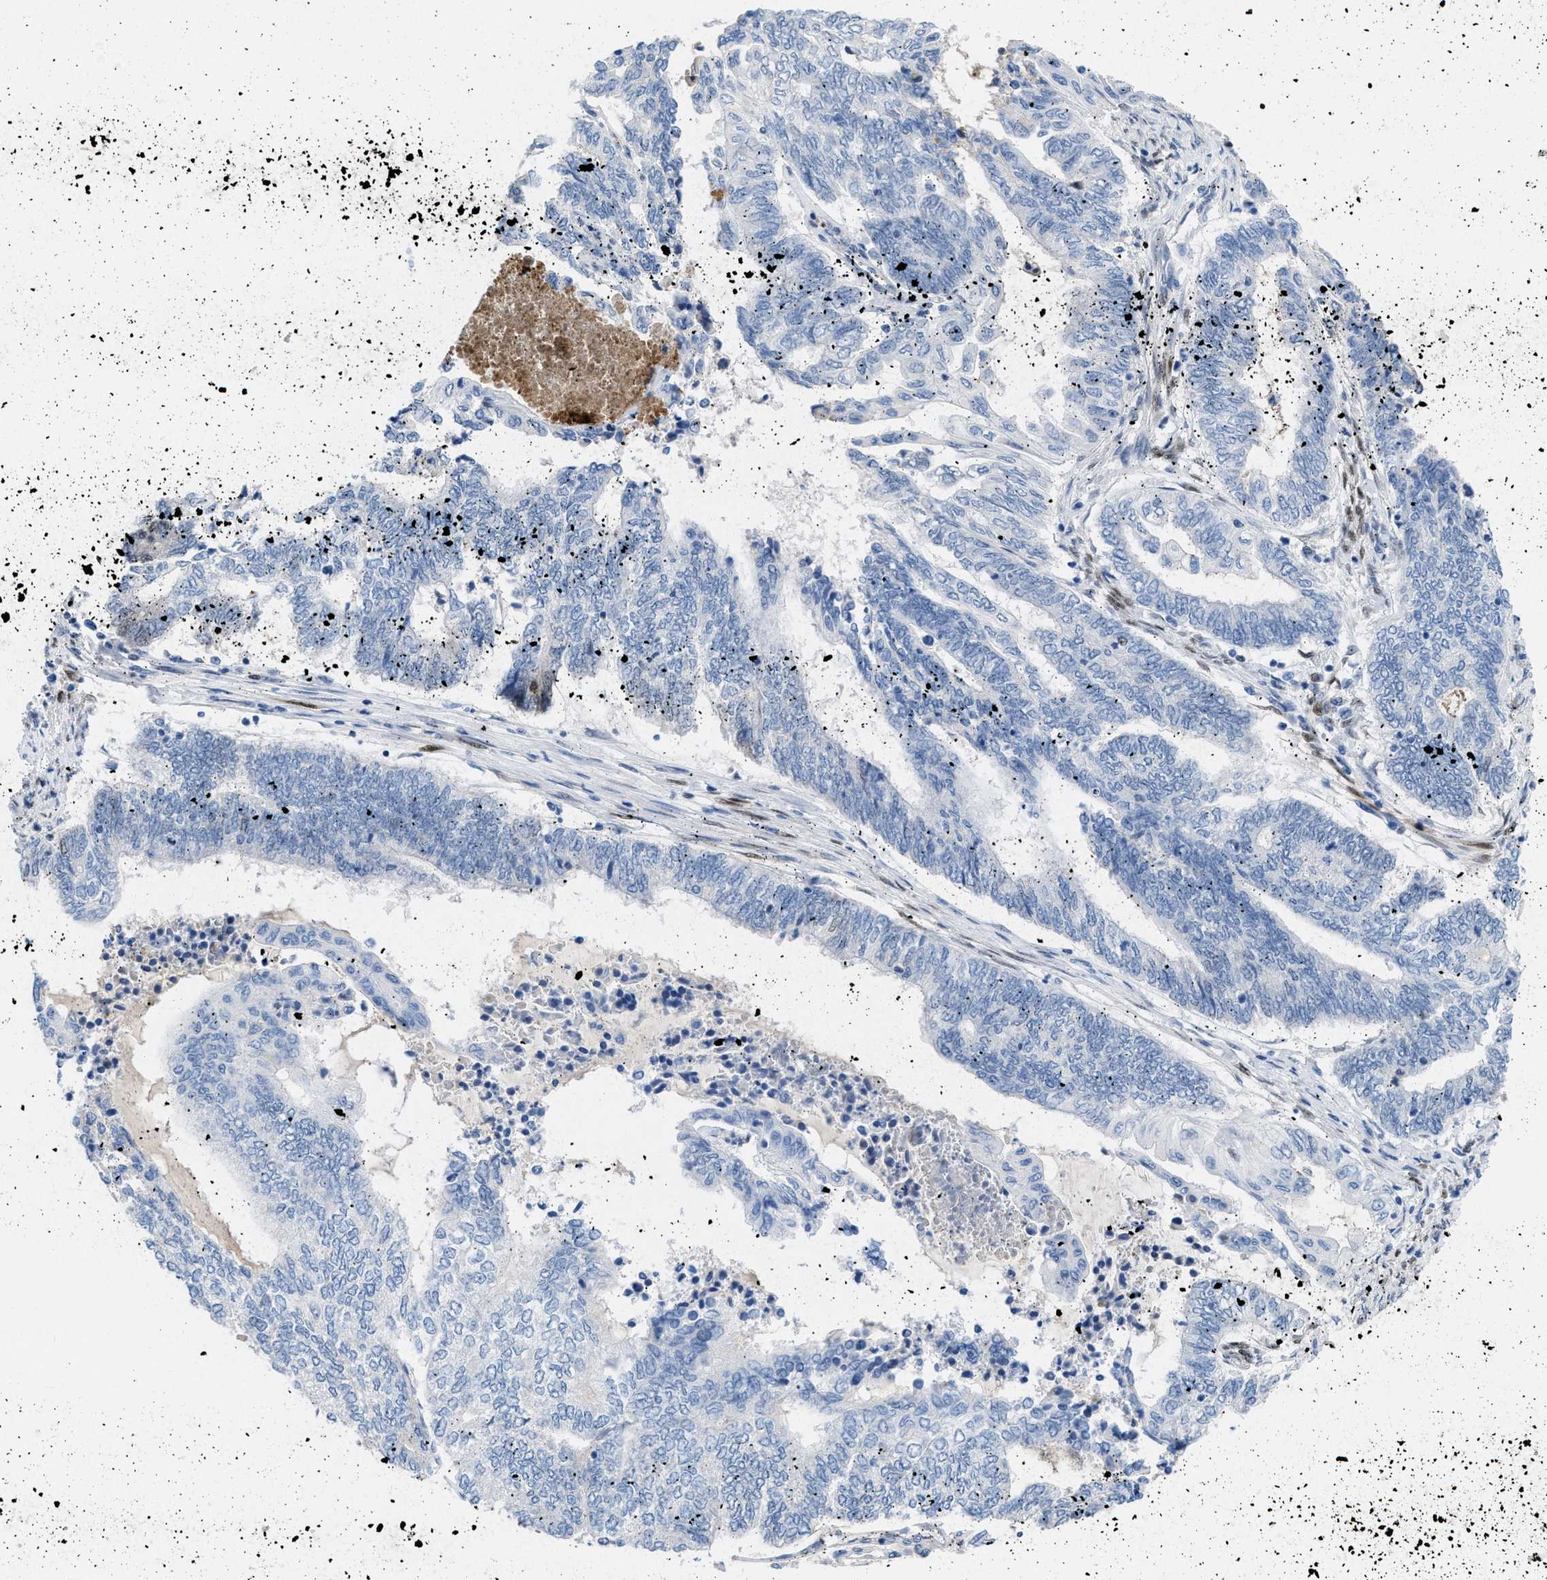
{"staining": {"intensity": "negative", "quantity": "none", "location": "none"}, "tissue": "endometrial cancer", "cell_type": "Tumor cells", "image_type": "cancer", "snomed": [{"axis": "morphology", "description": "Adenocarcinoma, NOS"}, {"axis": "topography", "description": "Uterus"}, {"axis": "topography", "description": "Endometrium"}], "caption": "Protein analysis of adenocarcinoma (endometrial) shows no significant expression in tumor cells.", "gene": "LEF1", "patient": {"sex": "female", "age": 70}}